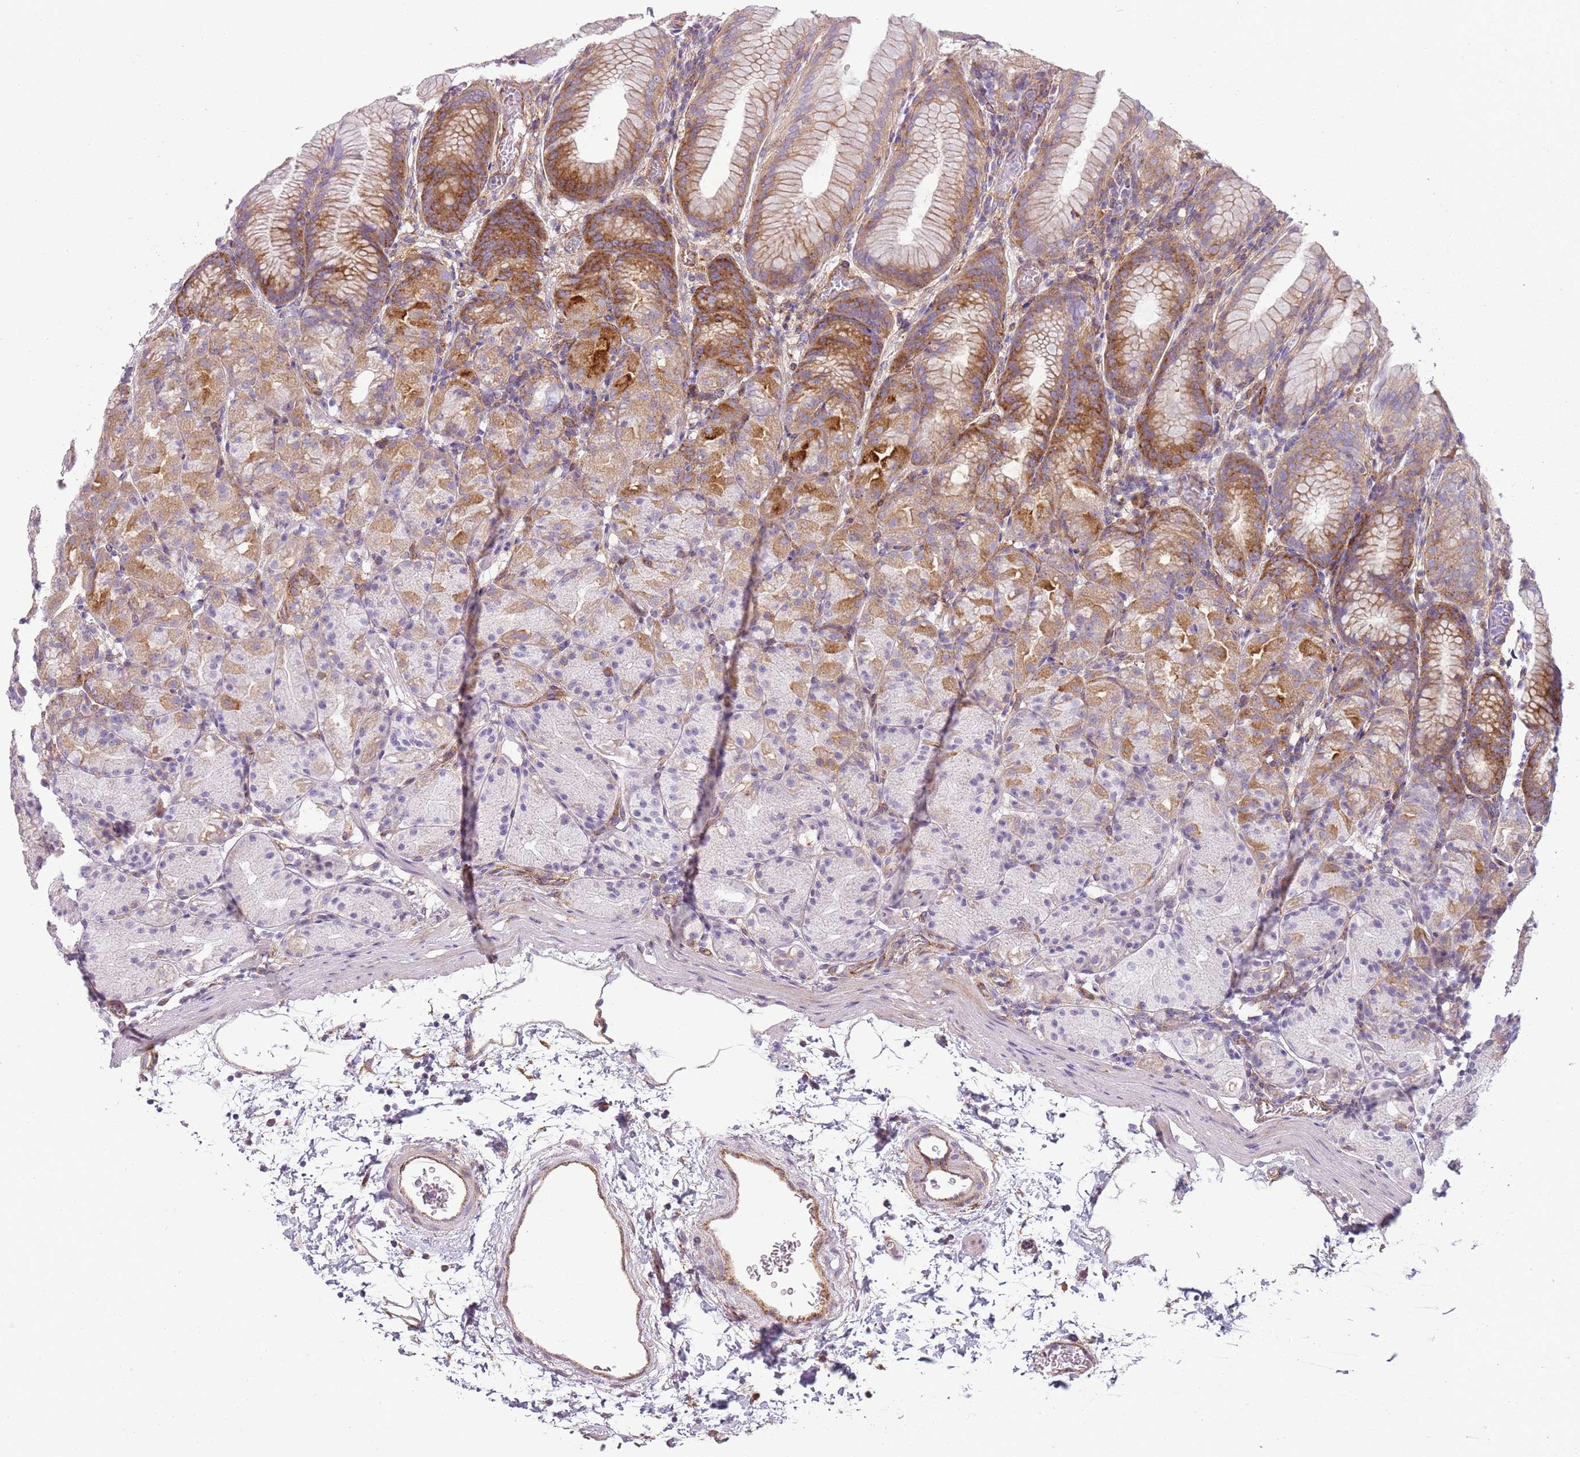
{"staining": {"intensity": "moderate", "quantity": "25%-75%", "location": "cytoplasmic/membranous"}, "tissue": "stomach", "cell_type": "Glandular cells", "image_type": "normal", "snomed": [{"axis": "morphology", "description": "Normal tissue, NOS"}, {"axis": "topography", "description": "Stomach, upper"}], "caption": "About 25%-75% of glandular cells in benign stomach exhibit moderate cytoplasmic/membranous protein positivity as visualized by brown immunohistochemical staining.", "gene": "SNX1", "patient": {"sex": "male", "age": 48}}